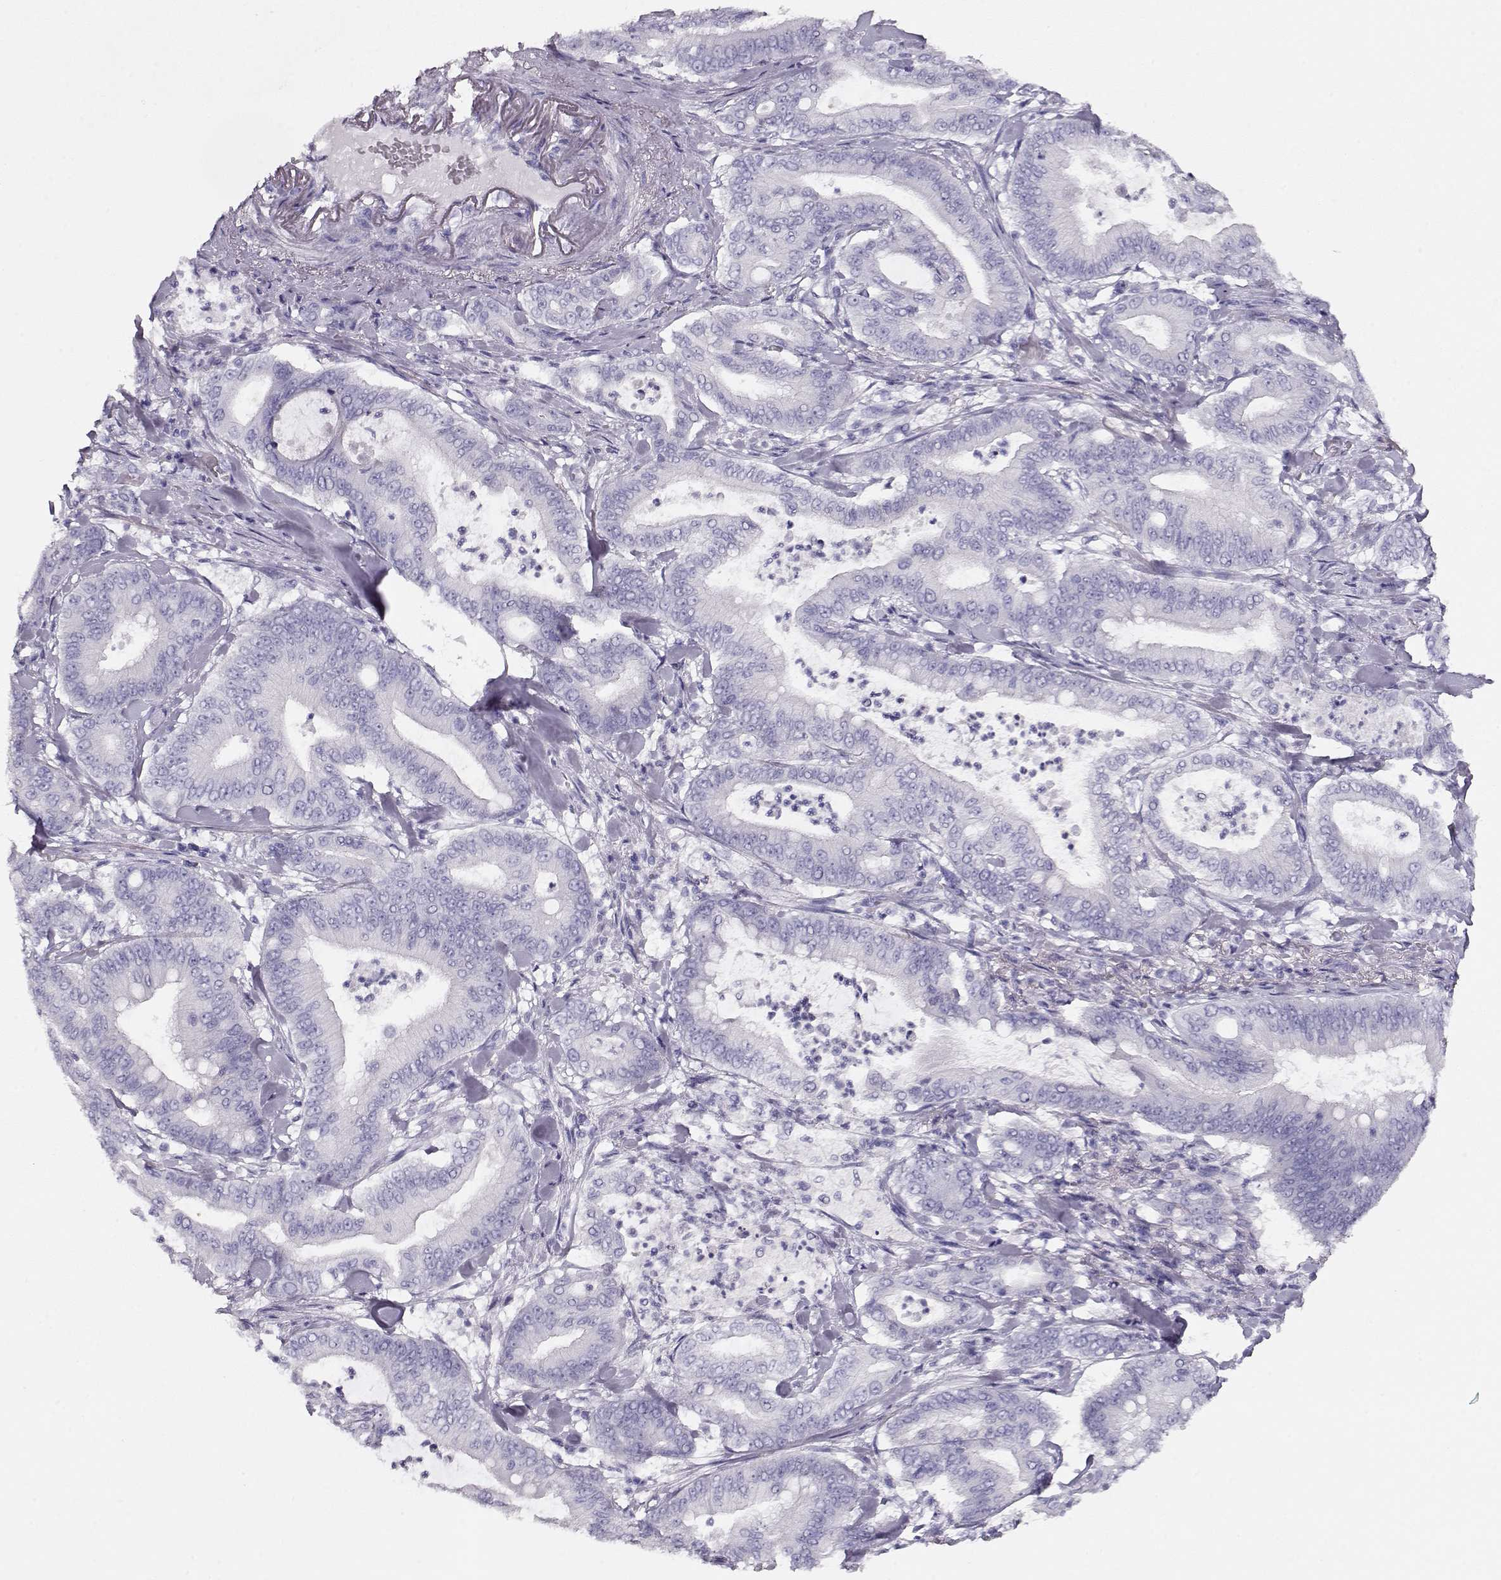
{"staining": {"intensity": "negative", "quantity": "none", "location": "none"}, "tissue": "pancreatic cancer", "cell_type": "Tumor cells", "image_type": "cancer", "snomed": [{"axis": "morphology", "description": "Adenocarcinoma, NOS"}, {"axis": "topography", "description": "Pancreas"}], "caption": "High magnification brightfield microscopy of pancreatic adenocarcinoma stained with DAB (3,3'-diaminobenzidine) (brown) and counterstained with hematoxylin (blue): tumor cells show no significant staining.", "gene": "ACTN2", "patient": {"sex": "male", "age": 71}}